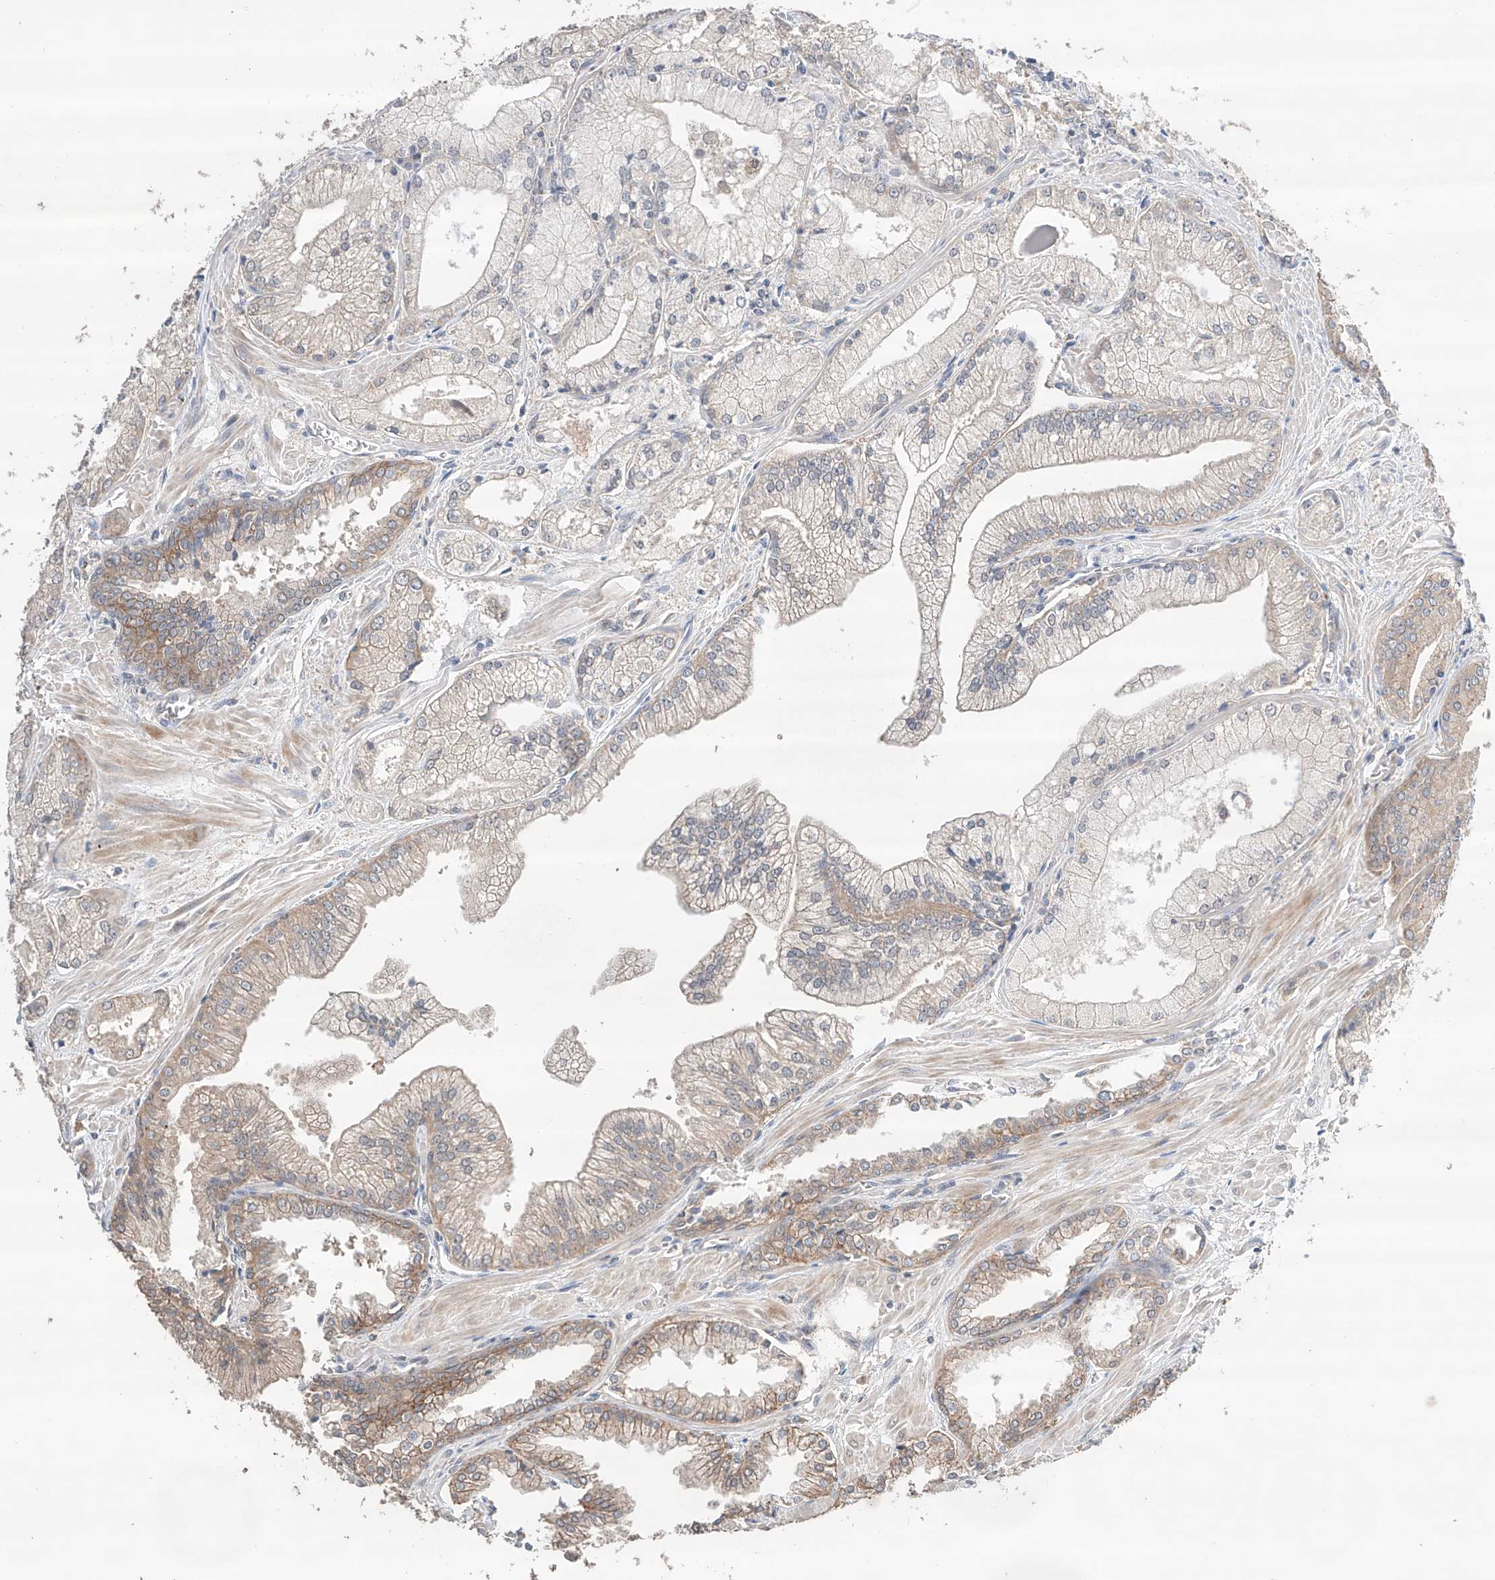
{"staining": {"intensity": "weak", "quantity": "25%-75%", "location": "cytoplasmic/membranous"}, "tissue": "prostate cancer", "cell_type": "Tumor cells", "image_type": "cancer", "snomed": [{"axis": "morphology", "description": "Adenocarcinoma, Low grade"}, {"axis": "topography", "description": "Prostate"}], "caption": "Weak cytoplasmic/membranous protein positivity is present in about 25%-75% of tumor cells in prostate low-grade adenocarcinoma. (Stains: DAB (3,3'-diaminobenzidine) in brown, nuclei in blue, Microscopy: brightfield microscopy at high magnification).", "gene": "ZFHX2", "patient": {"sex": "male", "age": 67}}